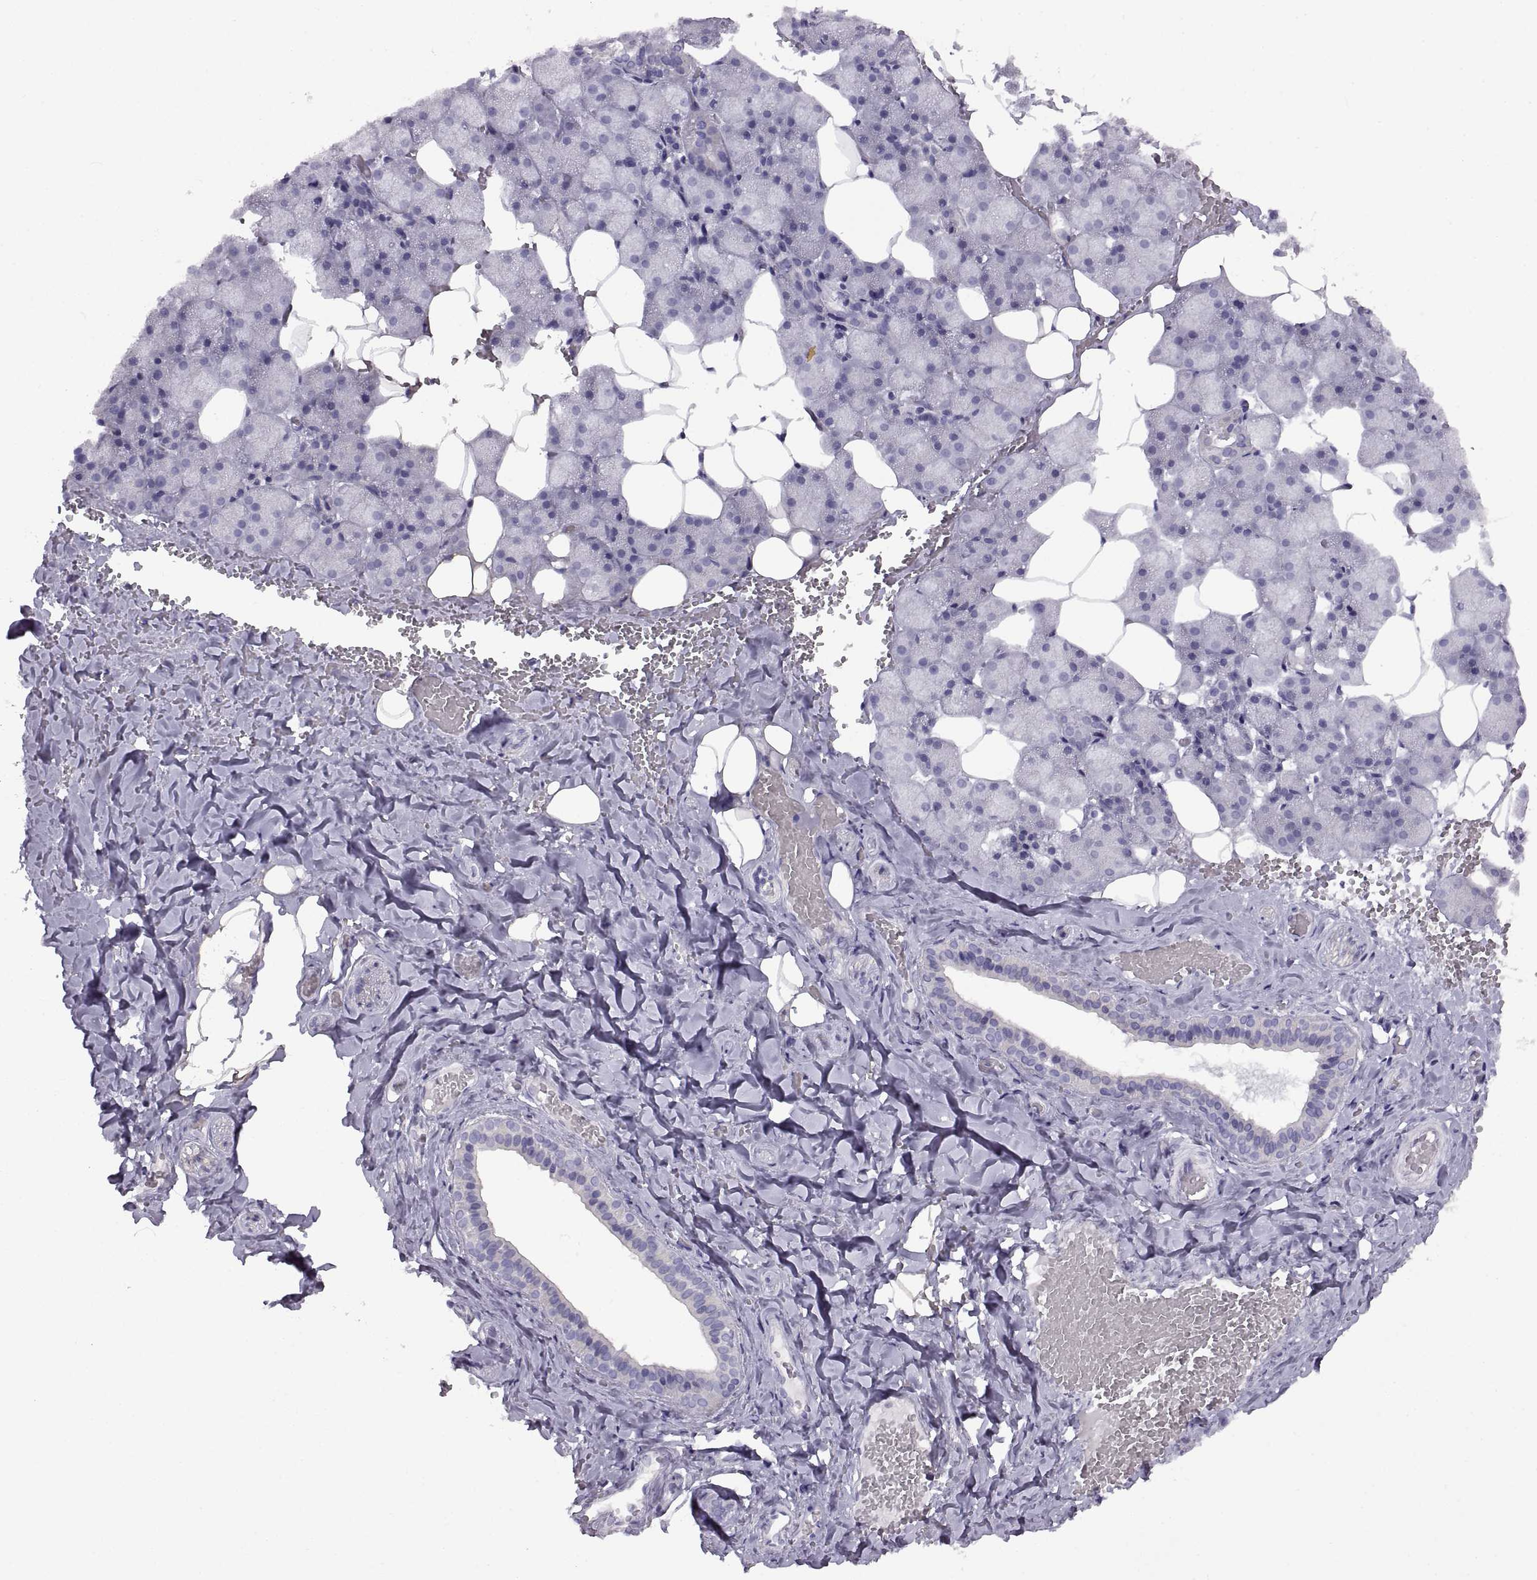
{"staining": {"intensity": "negative", "quantity": "none", "location": "none"}, "tissue": "salivary gland", "cell_type": "Glandular cells", "image_type": "normal", "snomed": [{"axis": "morphology", "description": "Normal tissue, NOS"}, {"axis": "topography", "description": "Salivary gland"}], "caption": "Immunohistochemistry of unremarkable human salivary gland displays no expression in glandular cells. (Stains: DAB immunohistochemistry with hematoxylin counter stain, Microscopy: brightfield microscopy at high magnification).", "gene": "CRYBB3", "patient": {"sex": "male", "age": 38}}